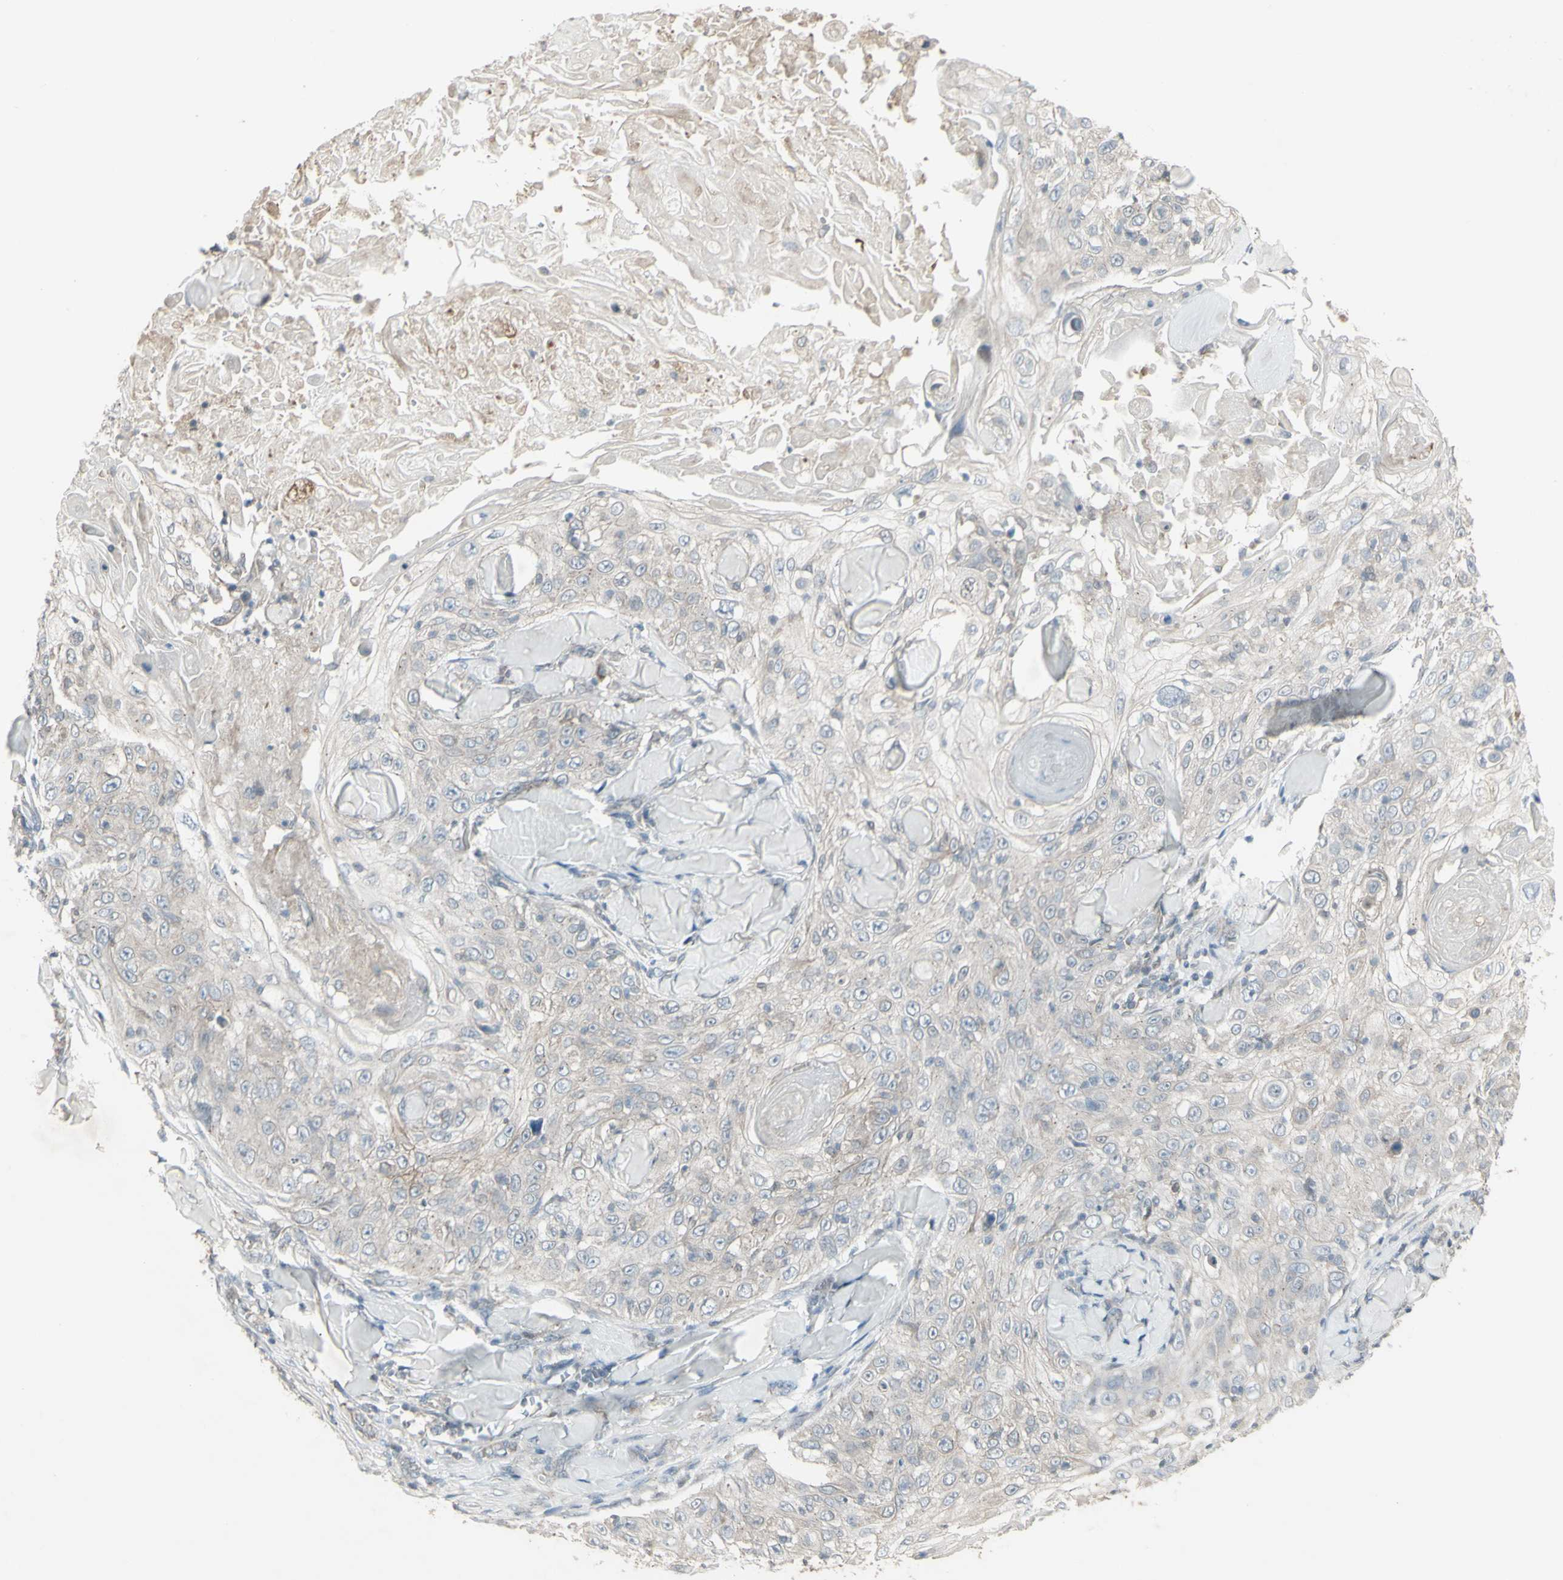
{"staining": {"intensity": "negative", "quantity": "none", "location": "none"}, "tissue": "skin cancer", "cell_type": "Tumor cells", "image_type": "cancer", "snomed": [{"axis": "morphology", "description": "Squamous cell carcinoma, NOS"}, {"axis": "topography", "description": "Skin"}], "caption": "IHC of human skin squamous cell carcinoma demonstrates no staining in tumor cells.", "gene": "FXYD3", "patient": {"sex": "male", "age": 86}}